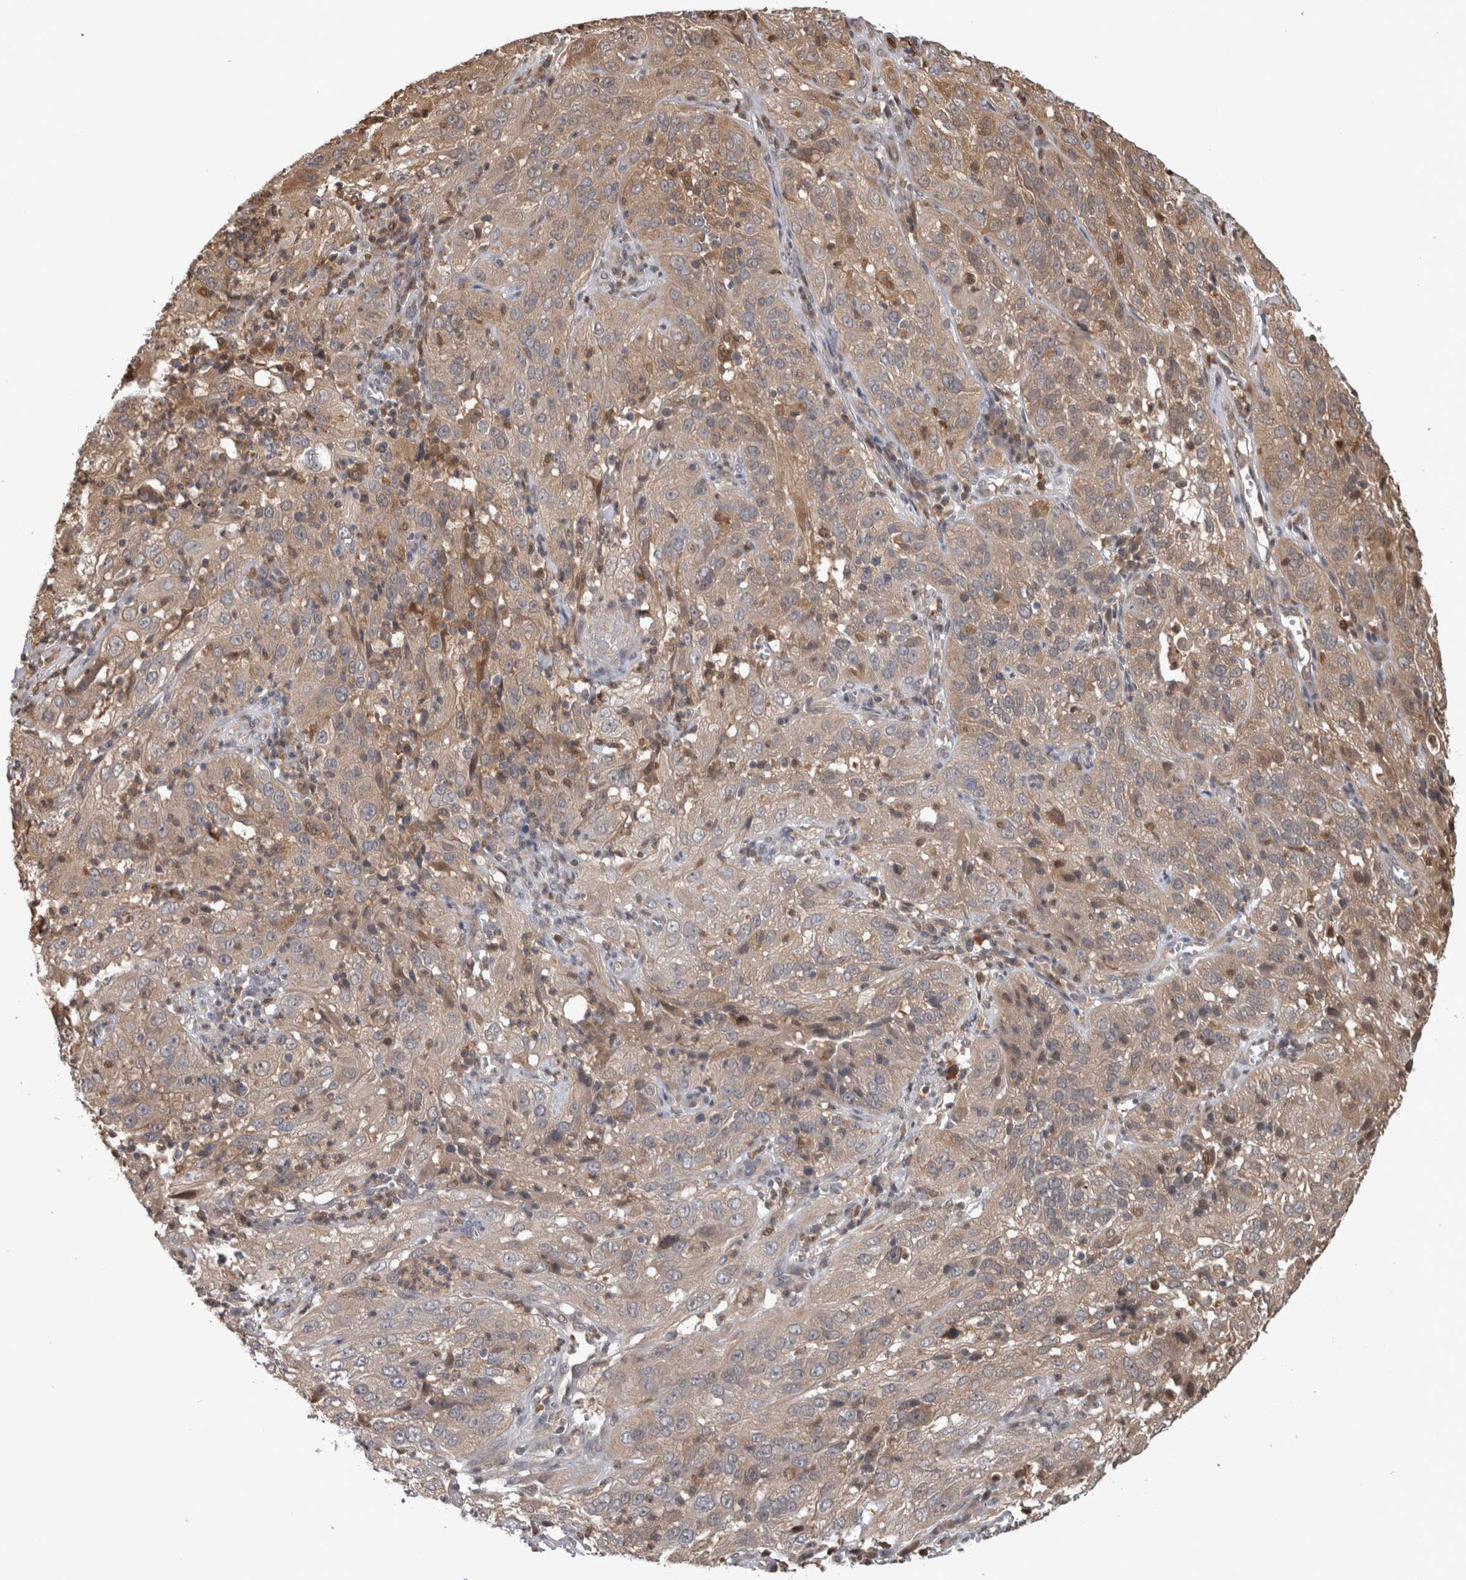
{"staining": {"intensity": "weak", "quantity": "25%-75%", "location": "cytoplasmic/membranous"}, "tissue": "cervical cancer", "cell_type": "Tumor cells", "image_type": "cancer", "snomed": [{"axis": "morphology", "description": "Squamous cell carcinoma, NOS"}, {"axis": "topography", "description": "Cervix"}], "caption": "Immunohistochemistry micrograph of neoplastic tissue: cervical cancer stained using immunohistochemistry exhibits low levels of weak protein expression localized specifically in the cytoplasmic/membranous of tumor cells, appearing as a cytoplasmic/membranous brown color.", "gene": "USH1G", "patient": {"sex": "female", "age": 32}}